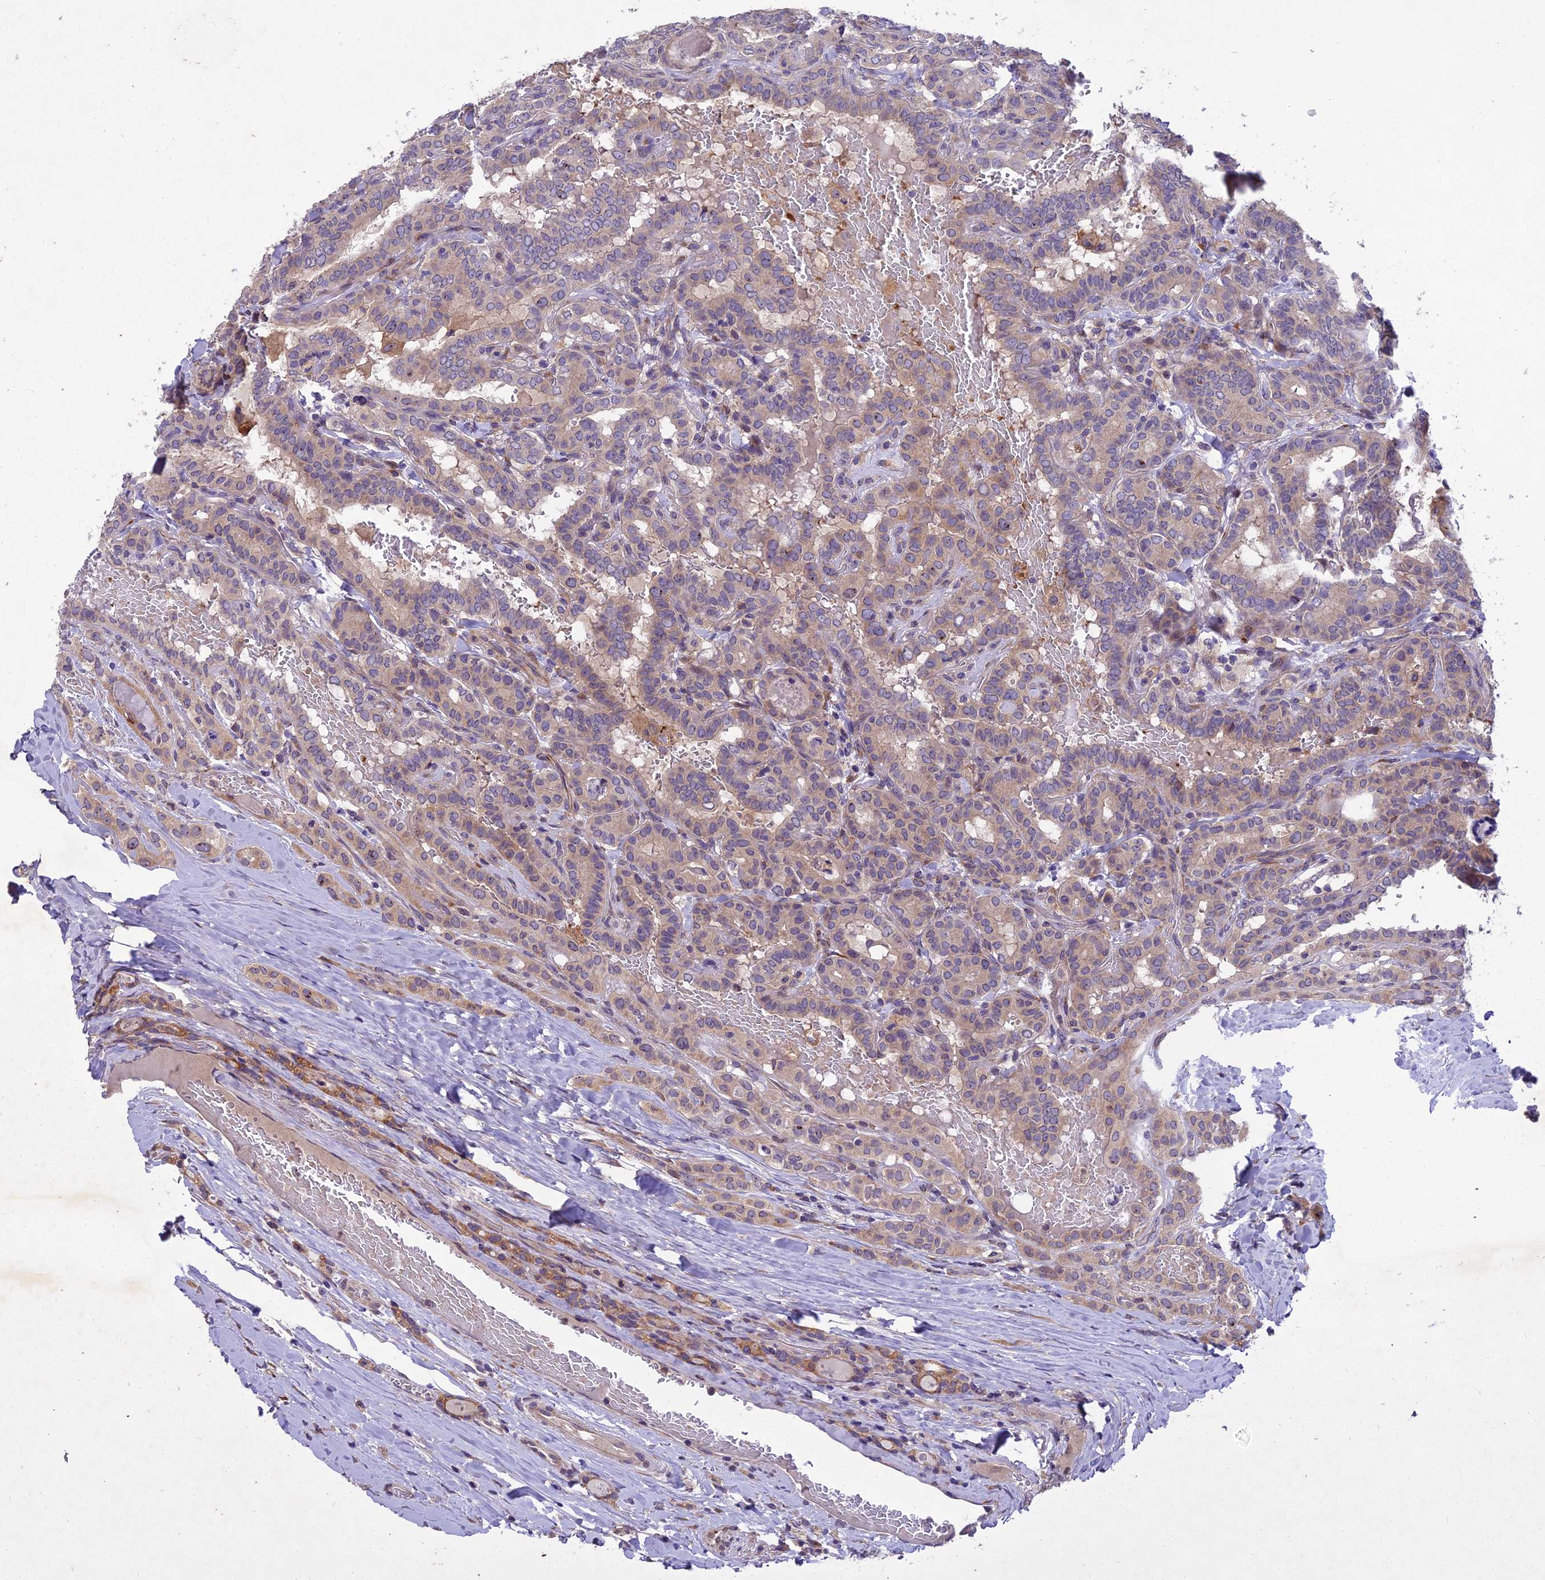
{"staining": {"intensity": "weak", "quantity": "25%-75%", "location": "cytoplasmic/membranous"}, "tissue": "thyroid cancer", "cell_type": "Tumor cells", "image_type": "cancer", "snomed": [{"axis": "morphology", "description": "Papillary adenocarcinoma, NOS"}, {"axis": "topography", "description": "Thyroid gland"}], "caption": "This is an image of immunohistochemistry staining of papillary adenocarcinoma (thyroid), which shows weak expression in the cytoplasmic/membranous of tumor cells.", "gene": "CENPL", "patient": {"sex": "female", "age": 72}}